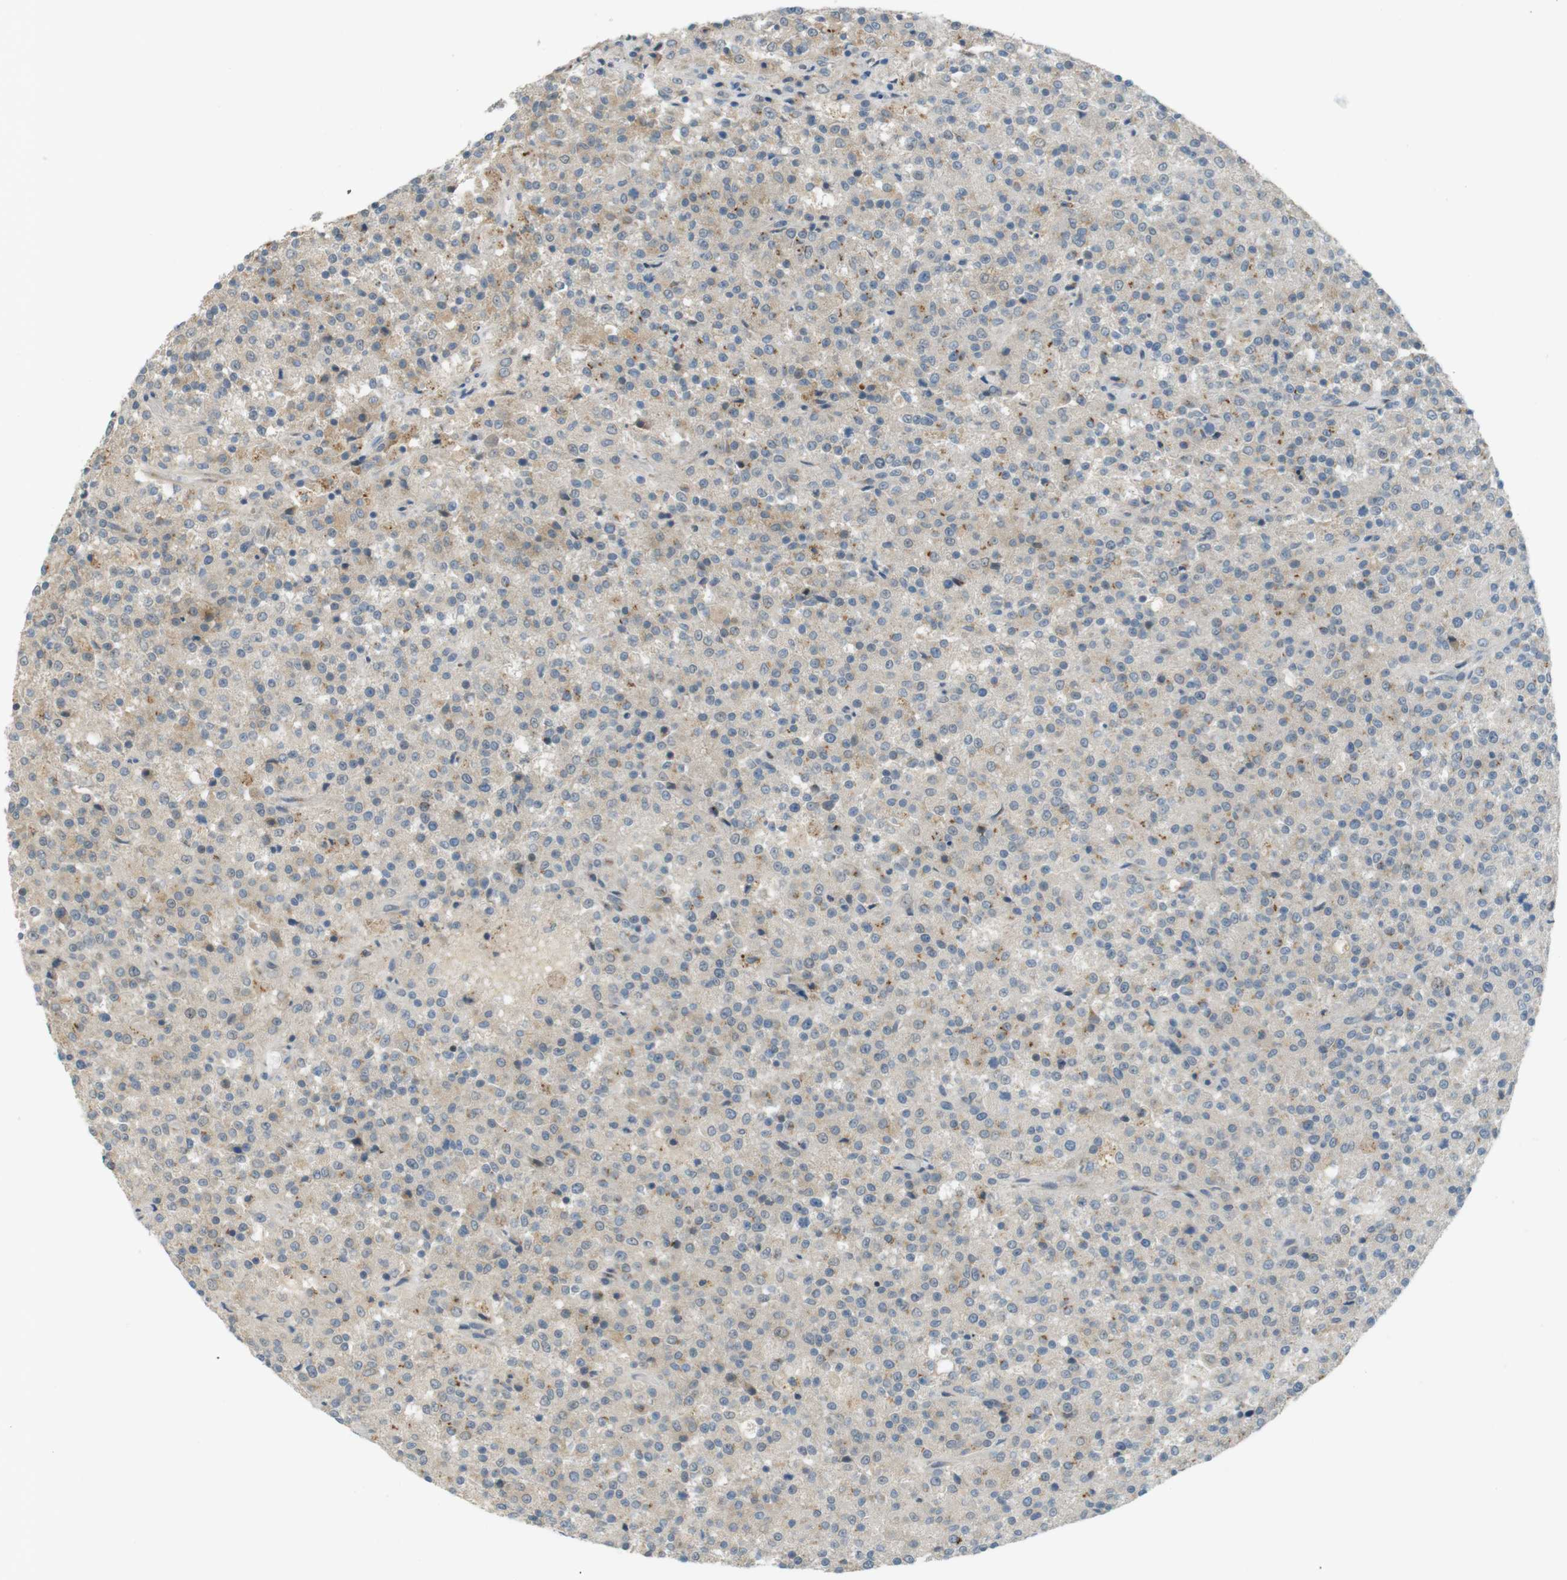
{"staining": {"intensity": "weak", "quantity": ">75%", "location": "cytoplasmic/membranous"}, "tissue": "testis cancer", "cell_type": "Tumor cells", "image_type": "cancer", "snomed": [{"axis": "morphology", "description": "Seminoma, NOS"}, {"axis": "topography", "description": "Testis"}], "caption": "Immunohistochemistry (IHC) histopathology image of neoplastic tissue: human testis cancer stained using IHC displays low levels of weak protein expression localized specifically in the cytoplasmic/membranous of tumor cells, appearing as a cytoplasmic/membranous brown color.", "gene": "UGT8", "patient": {"sex": "male", "age": 59}}